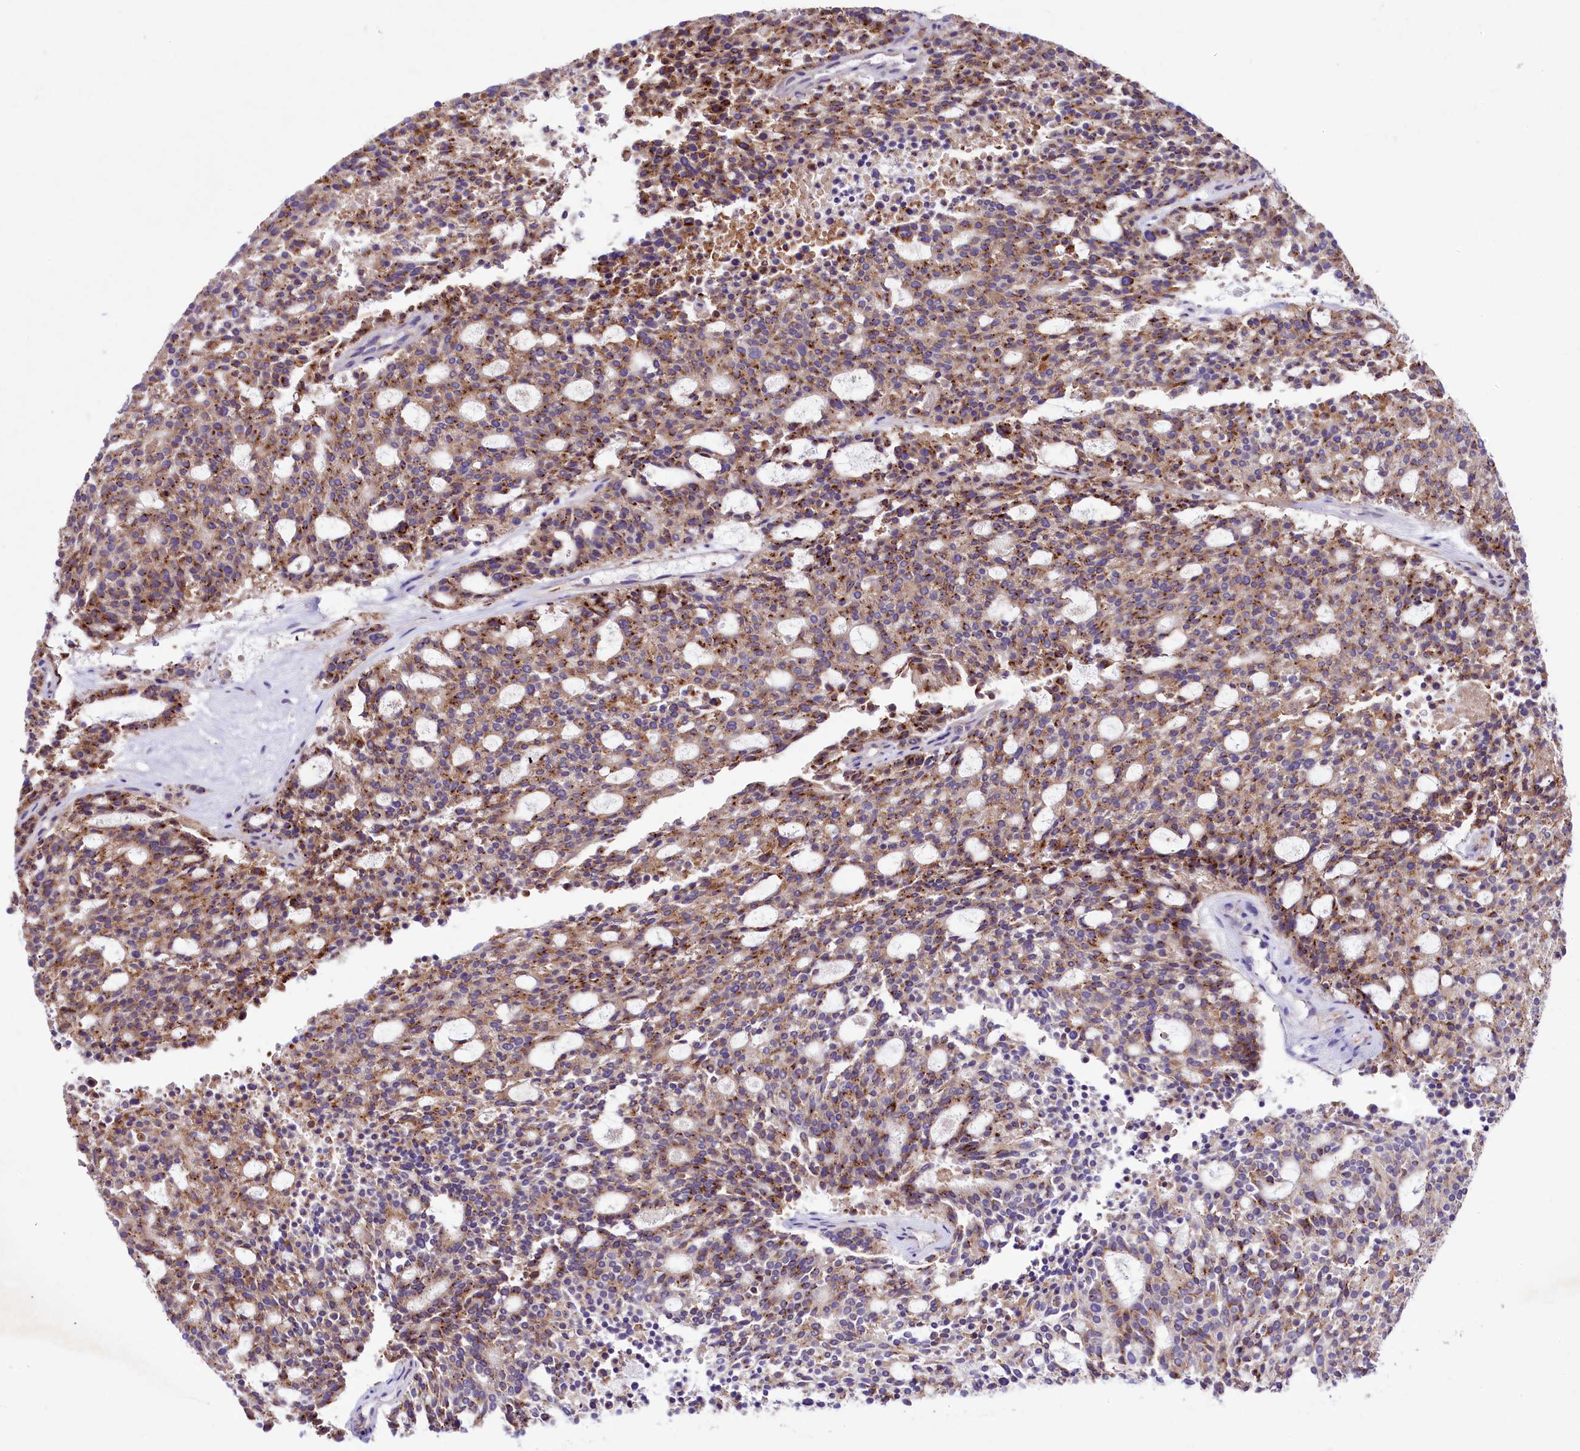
{"staining": {"intensity": "moderate", "quantity": "25%-75%", "location": "cytoplasmic/membranous"}, "tissue": "carcinoid", "cell_type": "Tumor cells", "image_type": "cancer", "snomed": [{"axis": "morphology", "description": "Carcinoid, malignant, NOS"}, {"axis": "topography", "description": "Pancreas"}], "caption": "Protein analysis of carcinoid tissue exhibits moderate cytoplasmic/membranous staining in about 25%-75% of tumor cells. The protein is stained brown, and the nuclei are stained in blue (DAB (3,3'-diaminobenzidine) IHC with brightfield microscopy, high magnification).", "gene": "LEUTX", "patient": {"sex": "female", "age": 54}}